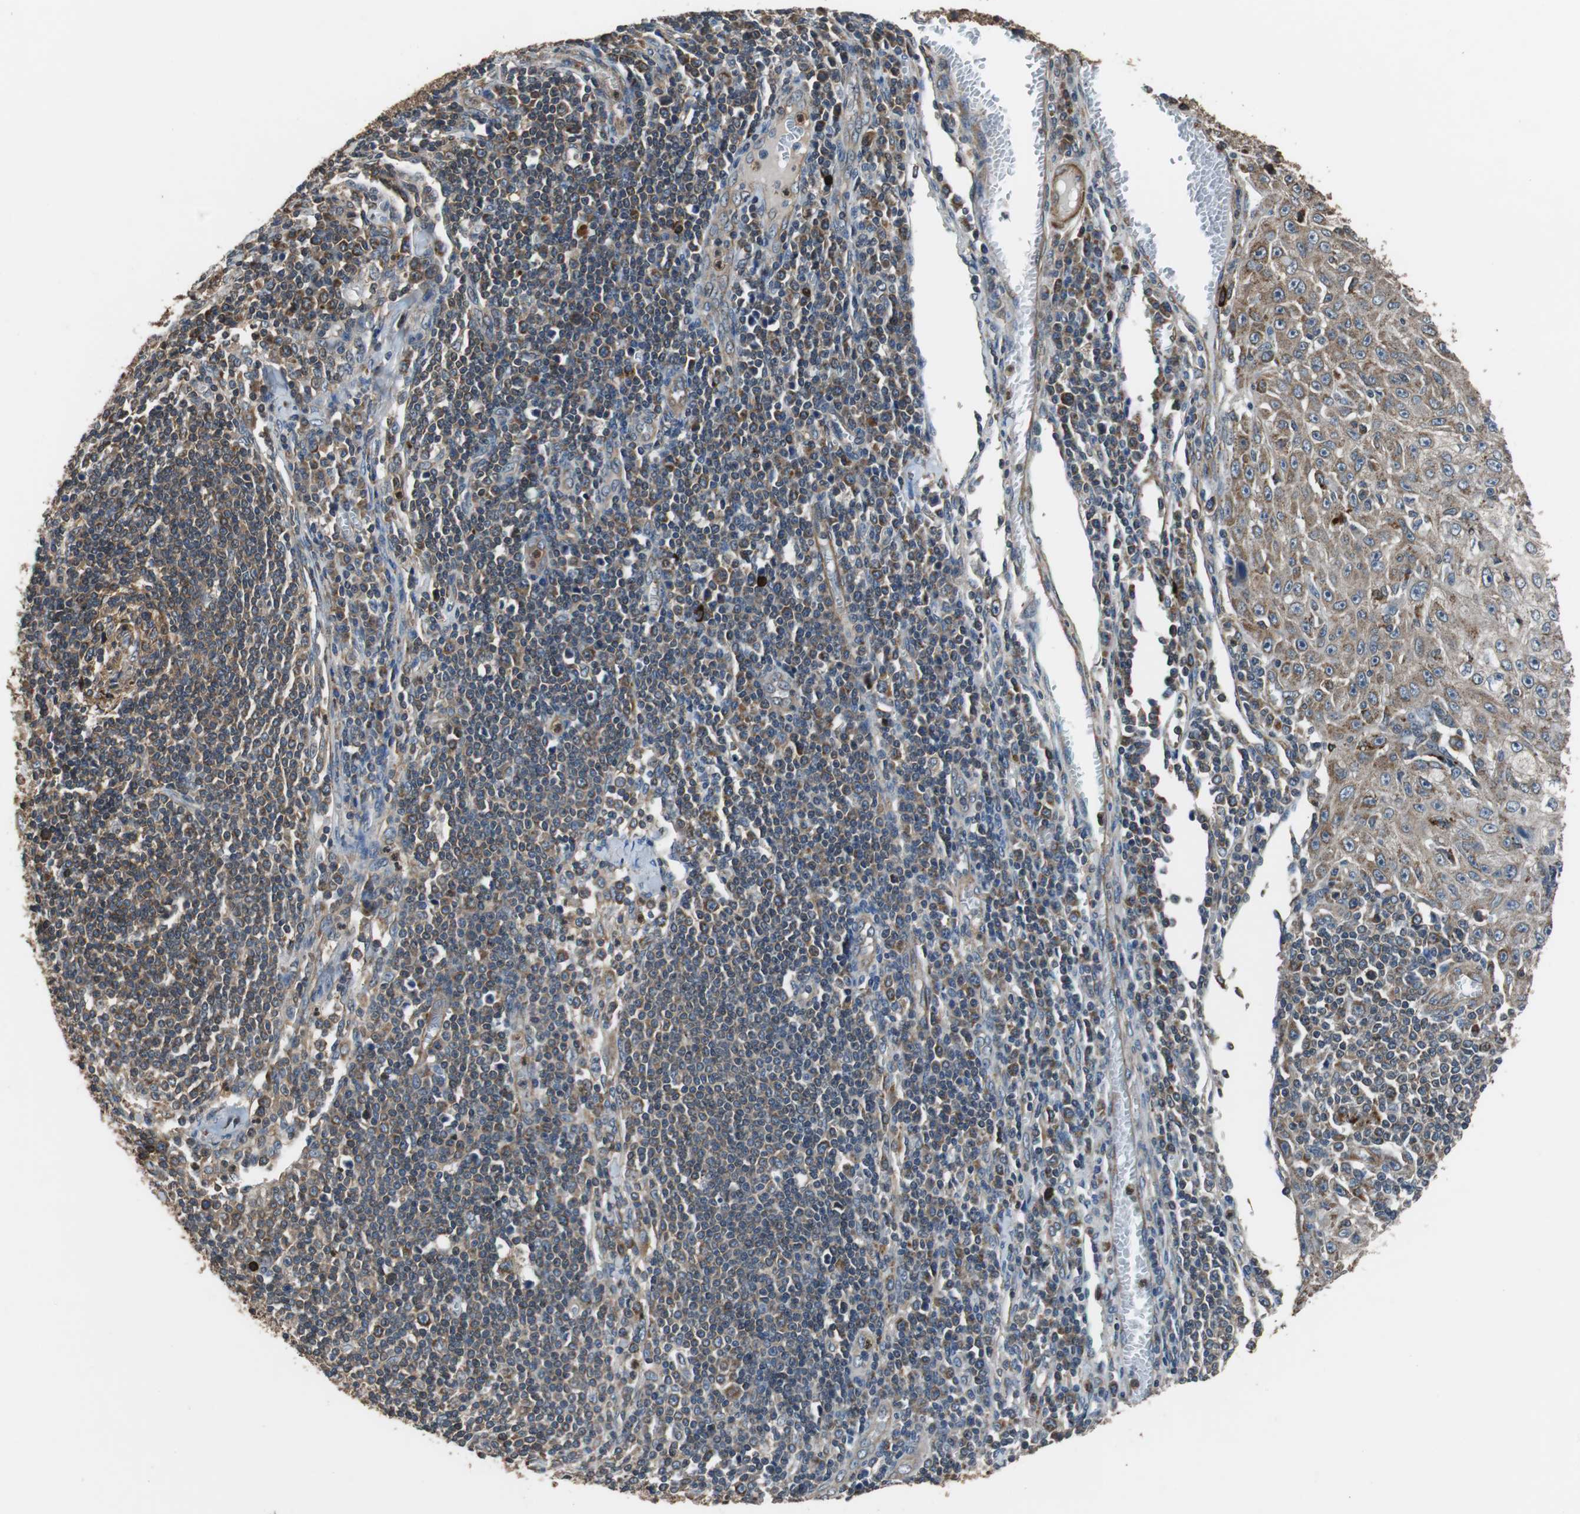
{"staining": {"intensity": "moderate", "quantity": ">75%", "location": "cytoplasmic/membranous"}, "tissue": "skin cancer", "cell_type": "Tumor cells", "image_type": "cancer", "snomed": [{"axis": "morphology", "description": "Squamous cell carcinoma, NOS"}, {"axis": "topography", "description": "Skin"}], "caption": "High-magnification brightfield microscopy of skin squamous cell carcinoma stained with DAB (brown) and counterstained with hematoxylin (blue). tumor cells exhibit moderate cytoplasmic/membranous expression is present in approximately>75% of cells.", "gene": "PITRM1", "patient": {"sex": "male", "age": 75}}